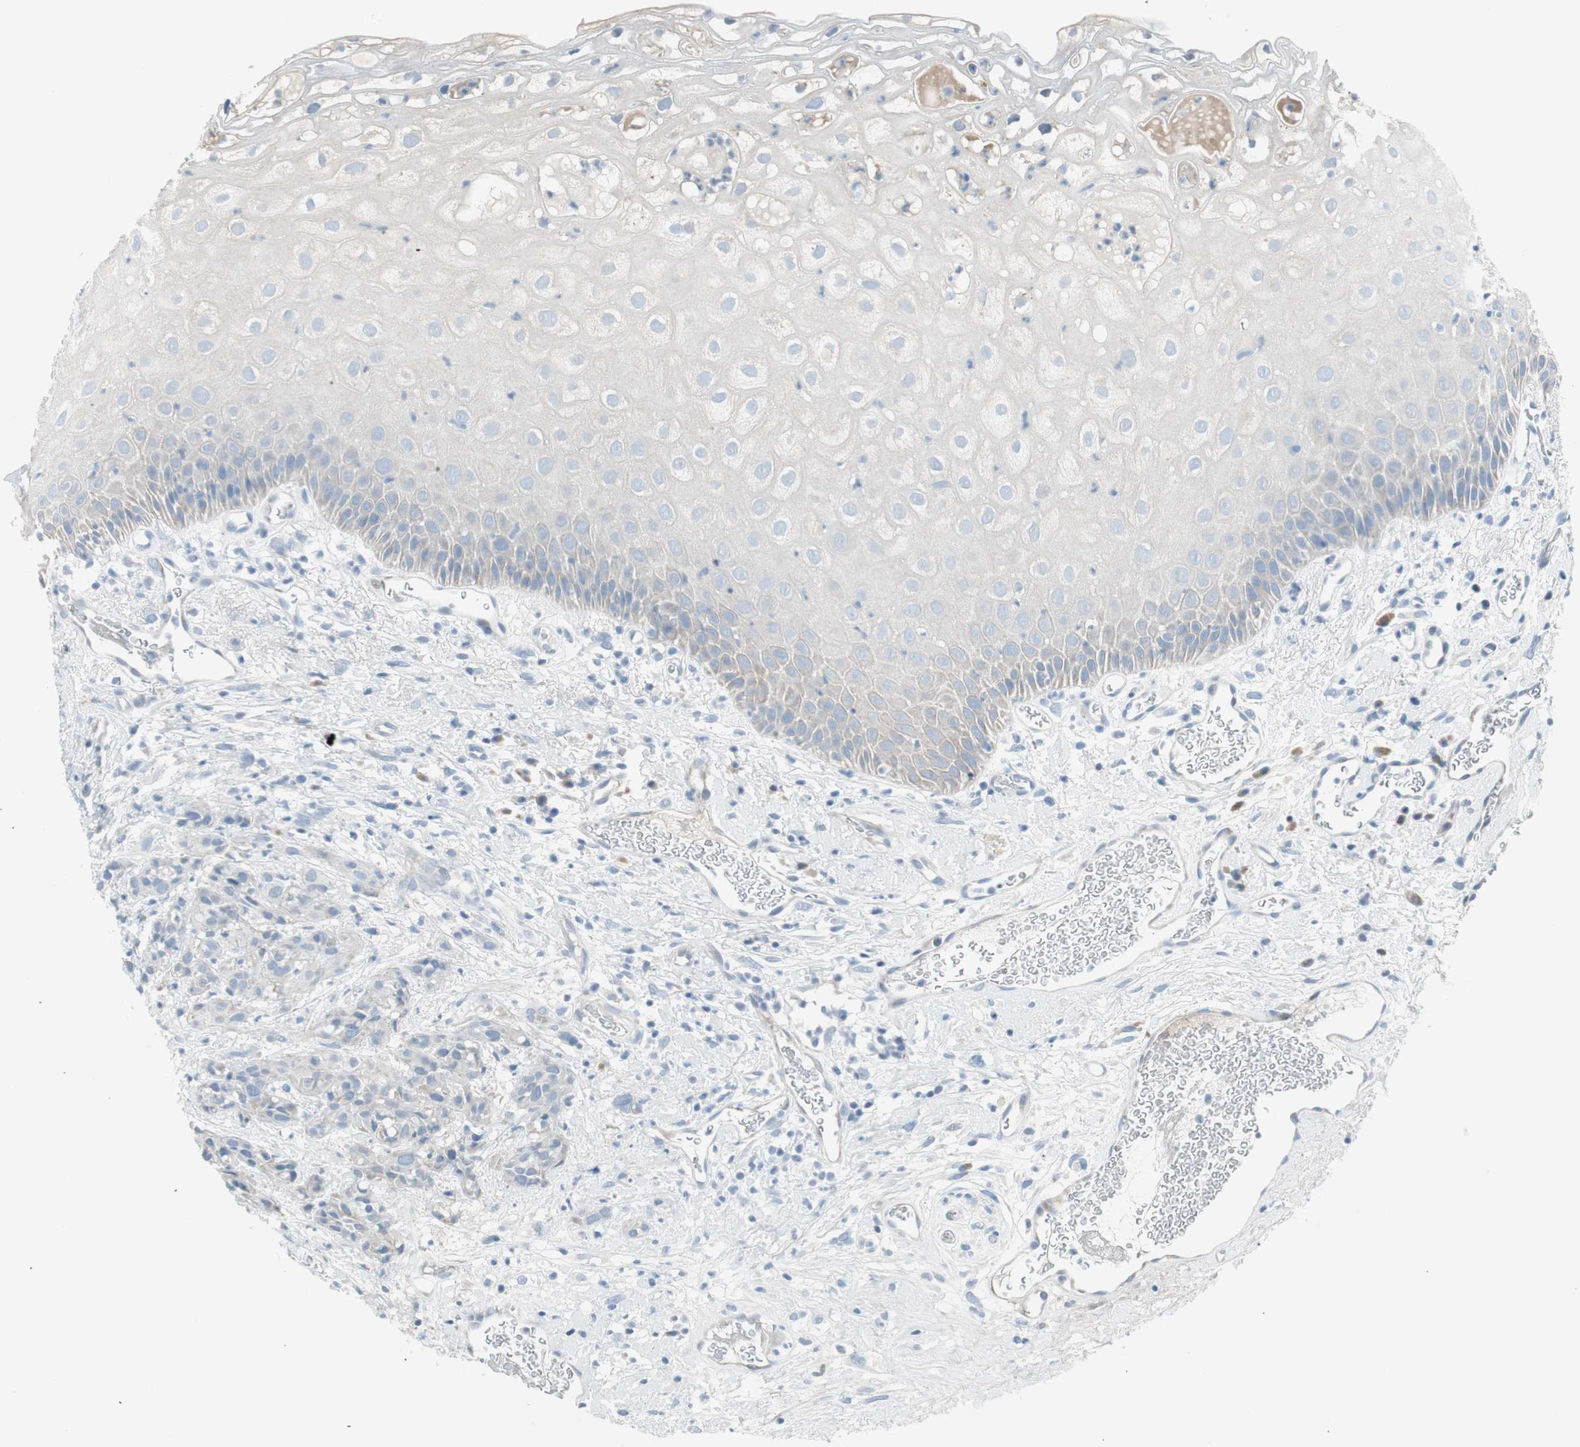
{"staining": {"intensity": "negative", "quantity": "none", "location": "none"}, "tissue": "head and neck cancer", "cell_type": "Tumor cells", "image_type": "cancer", "snomed": [{"axis": "morphology", "description": "Normal tissue, NOS"}, {"axis": "morphology", "description": "Squamous cell carcinoma, NOS"}, {"axis": "topography", "description": "Cartilage tissue"}, {"axis": "topography", "description": "Head-Neck"}], "caption": "IHC image of head and neck squamous cell carcinoma stained for a protein (brown), which shows no staining in tumor cells.", "gene": "AGR2", "patient": {"sex": "male", "age": 62}}